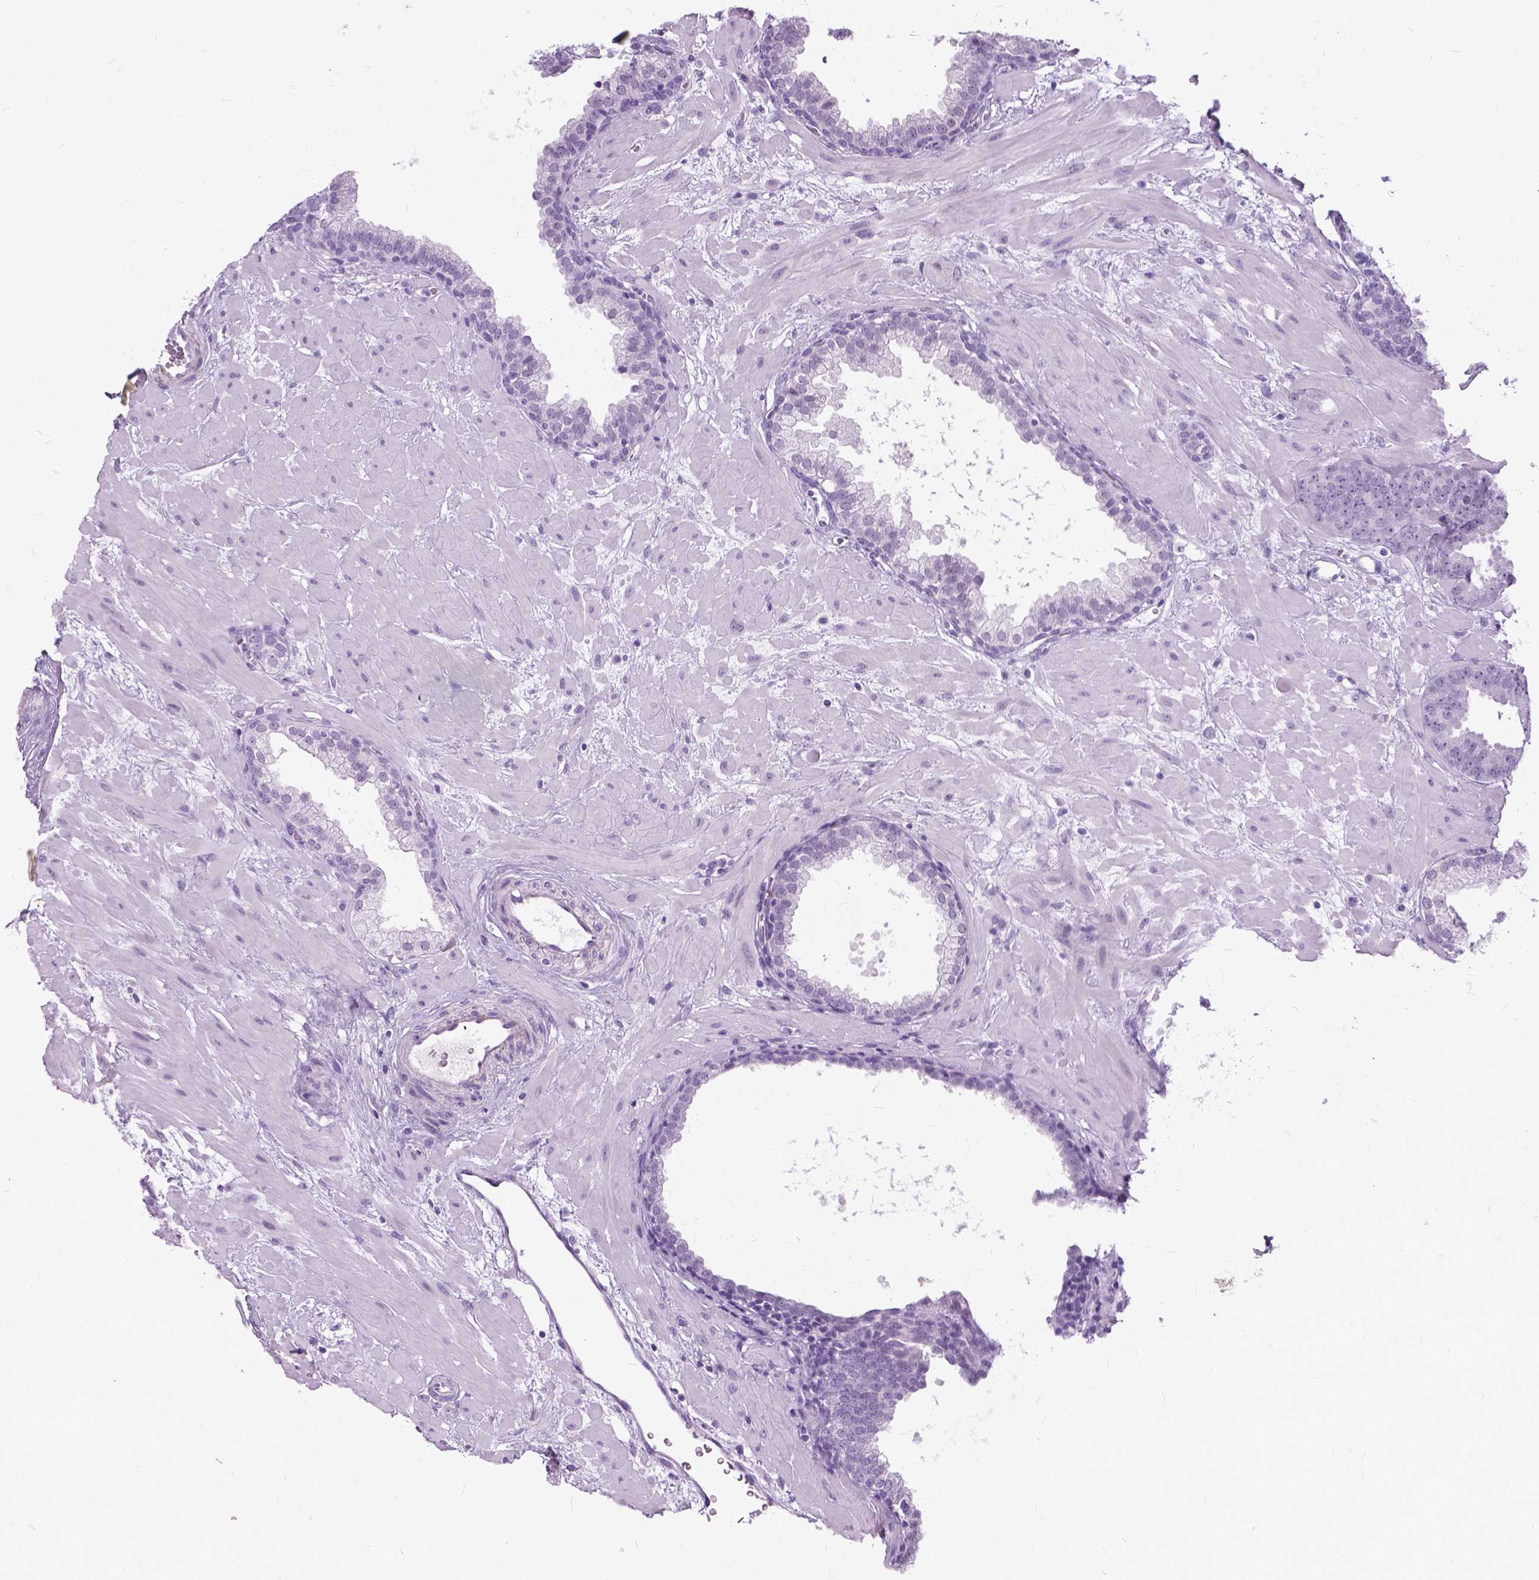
{"staining": {"intensity": "negative", "quantity": "none", "location": "none"}, "tissue": "prostate cancer", "cell_type": "Tumor cells", "image_type": "cancer", "snomed": [{"axis": "morphology", "description": "Adenocarcinoma, Low grade"}, {"axis": "topography", "description": "Prostate"}], "caption": "Immunohistochemical staining of human prostate cancer (low-grade adenocarcinoma) demonstrates no significant staining in tumor cells.", "gene": "PROB1", "patient": {"sex": "male", "age": 68}}